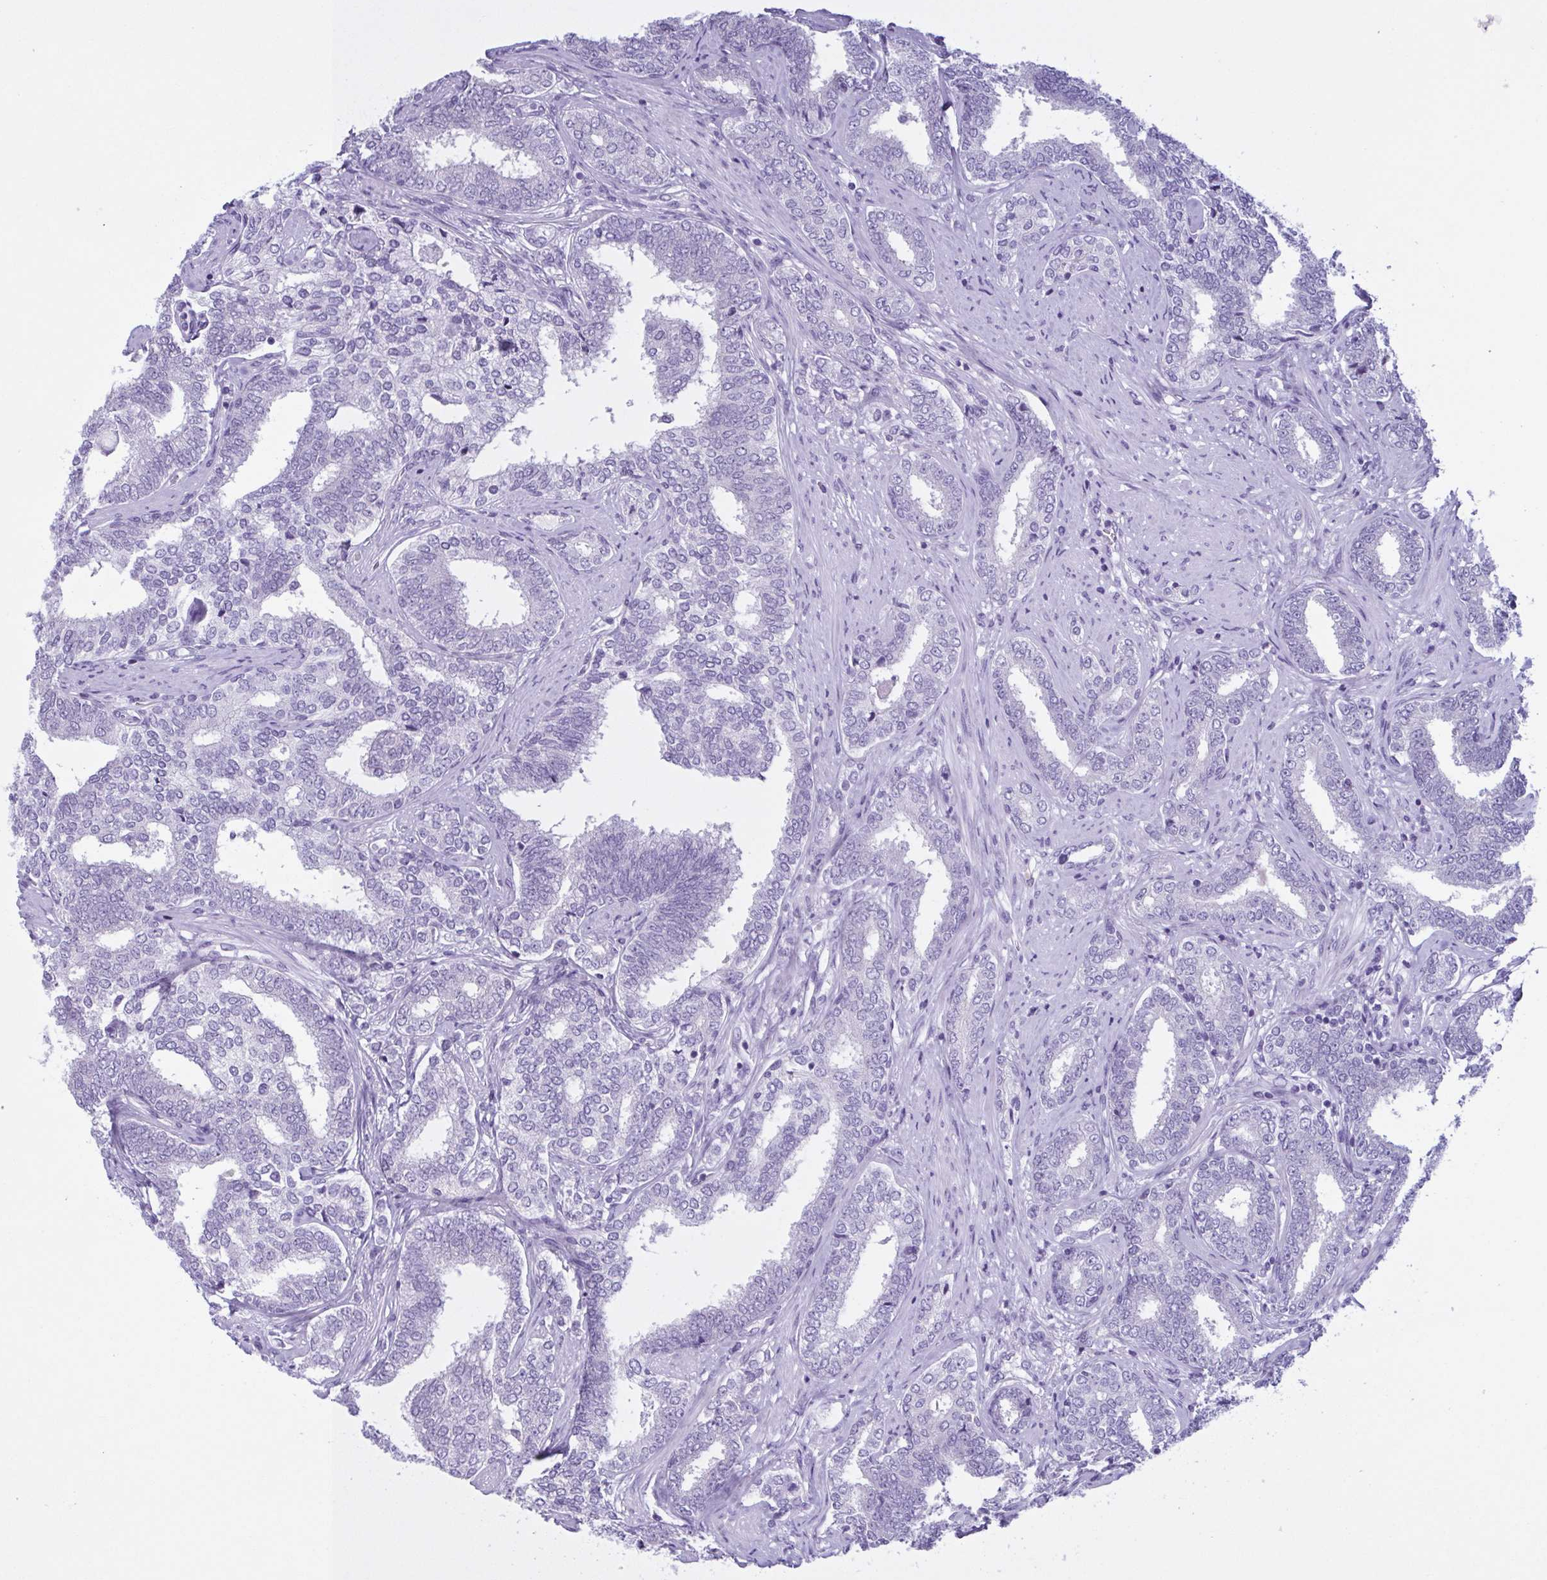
{"staining": {"intensity": "negative", "quantity": "none", "location": "none"}, "tissue": "prostate cancer", "cell_type": "Tumor cells", "image_type": "cancer", "snomed": [{"axis": "morphology", "description": "Adenocarcinoma, High grade"}, {"axis": "topography", "description": "Prostate"}], "caption": "Prostate cancer (adenocarcinoma (high-grade)) stained for a protein using immunohistochemistry (IHC) shows no positivity tumor cells.", "gene": "INAFM1", "patient": {"sex": "male", "age": 72}}